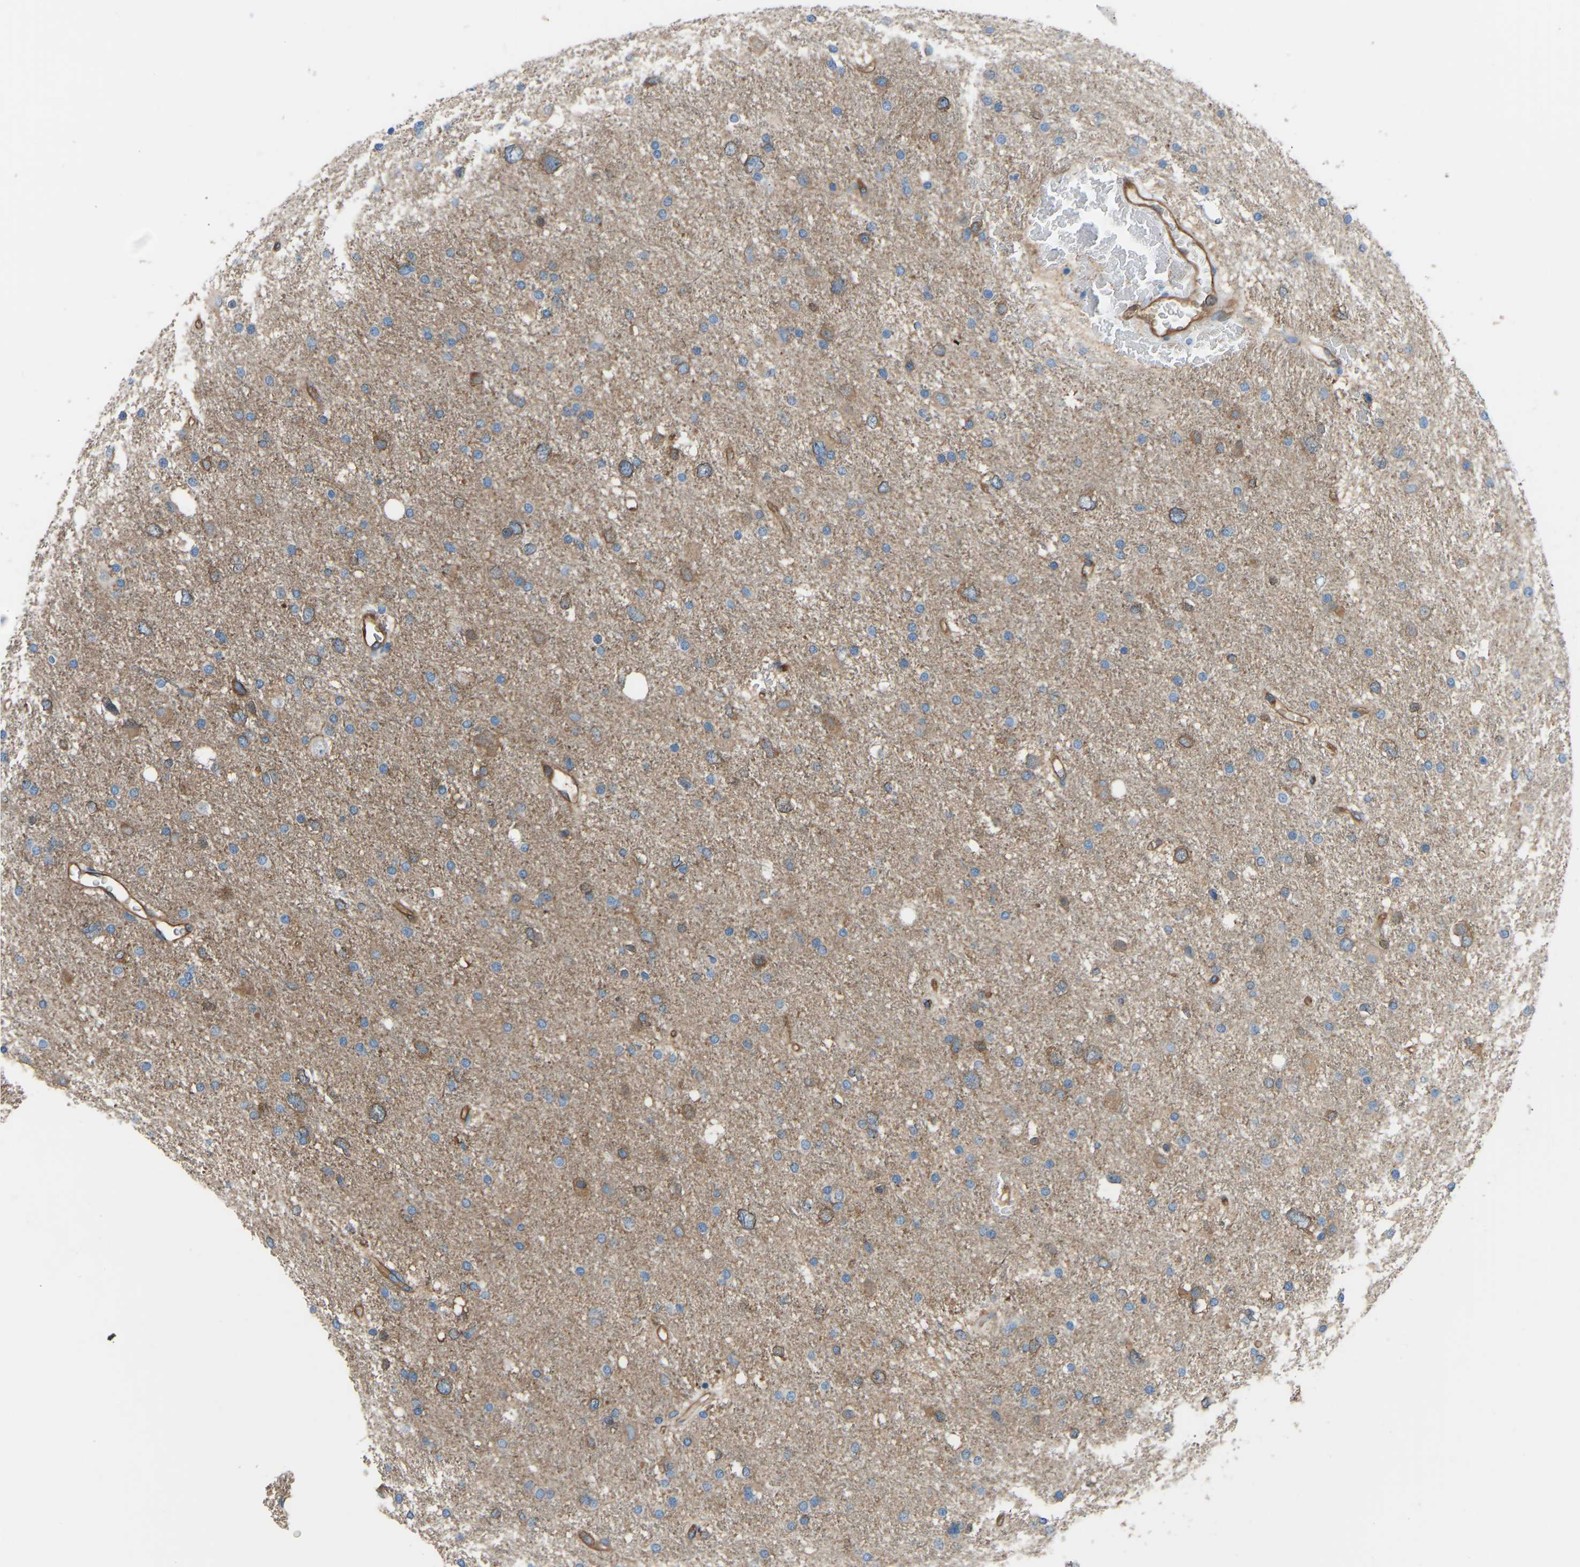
{"staining": {"intensity": "strong", "quantity": "<25%", "location": "cytoplasmic/membranous"}, "tissue": "glioma", "cell_type": "Tumor cells", "image_type": "cancer", "snomed": [{"axis": "morphology", "description": "Glioma, malignant, Low grade"}, {"axis": "topography", "description": "Brain"}], "caption": "There is medium levels of strong cytoplasmic/membranous positivity in tumor cells of malignant glioma (low-grade), as demonstrated by immunohistochemical staining (brown color).", "gene": "MYH10", "patient": {"sex": "female", "age": 37}}